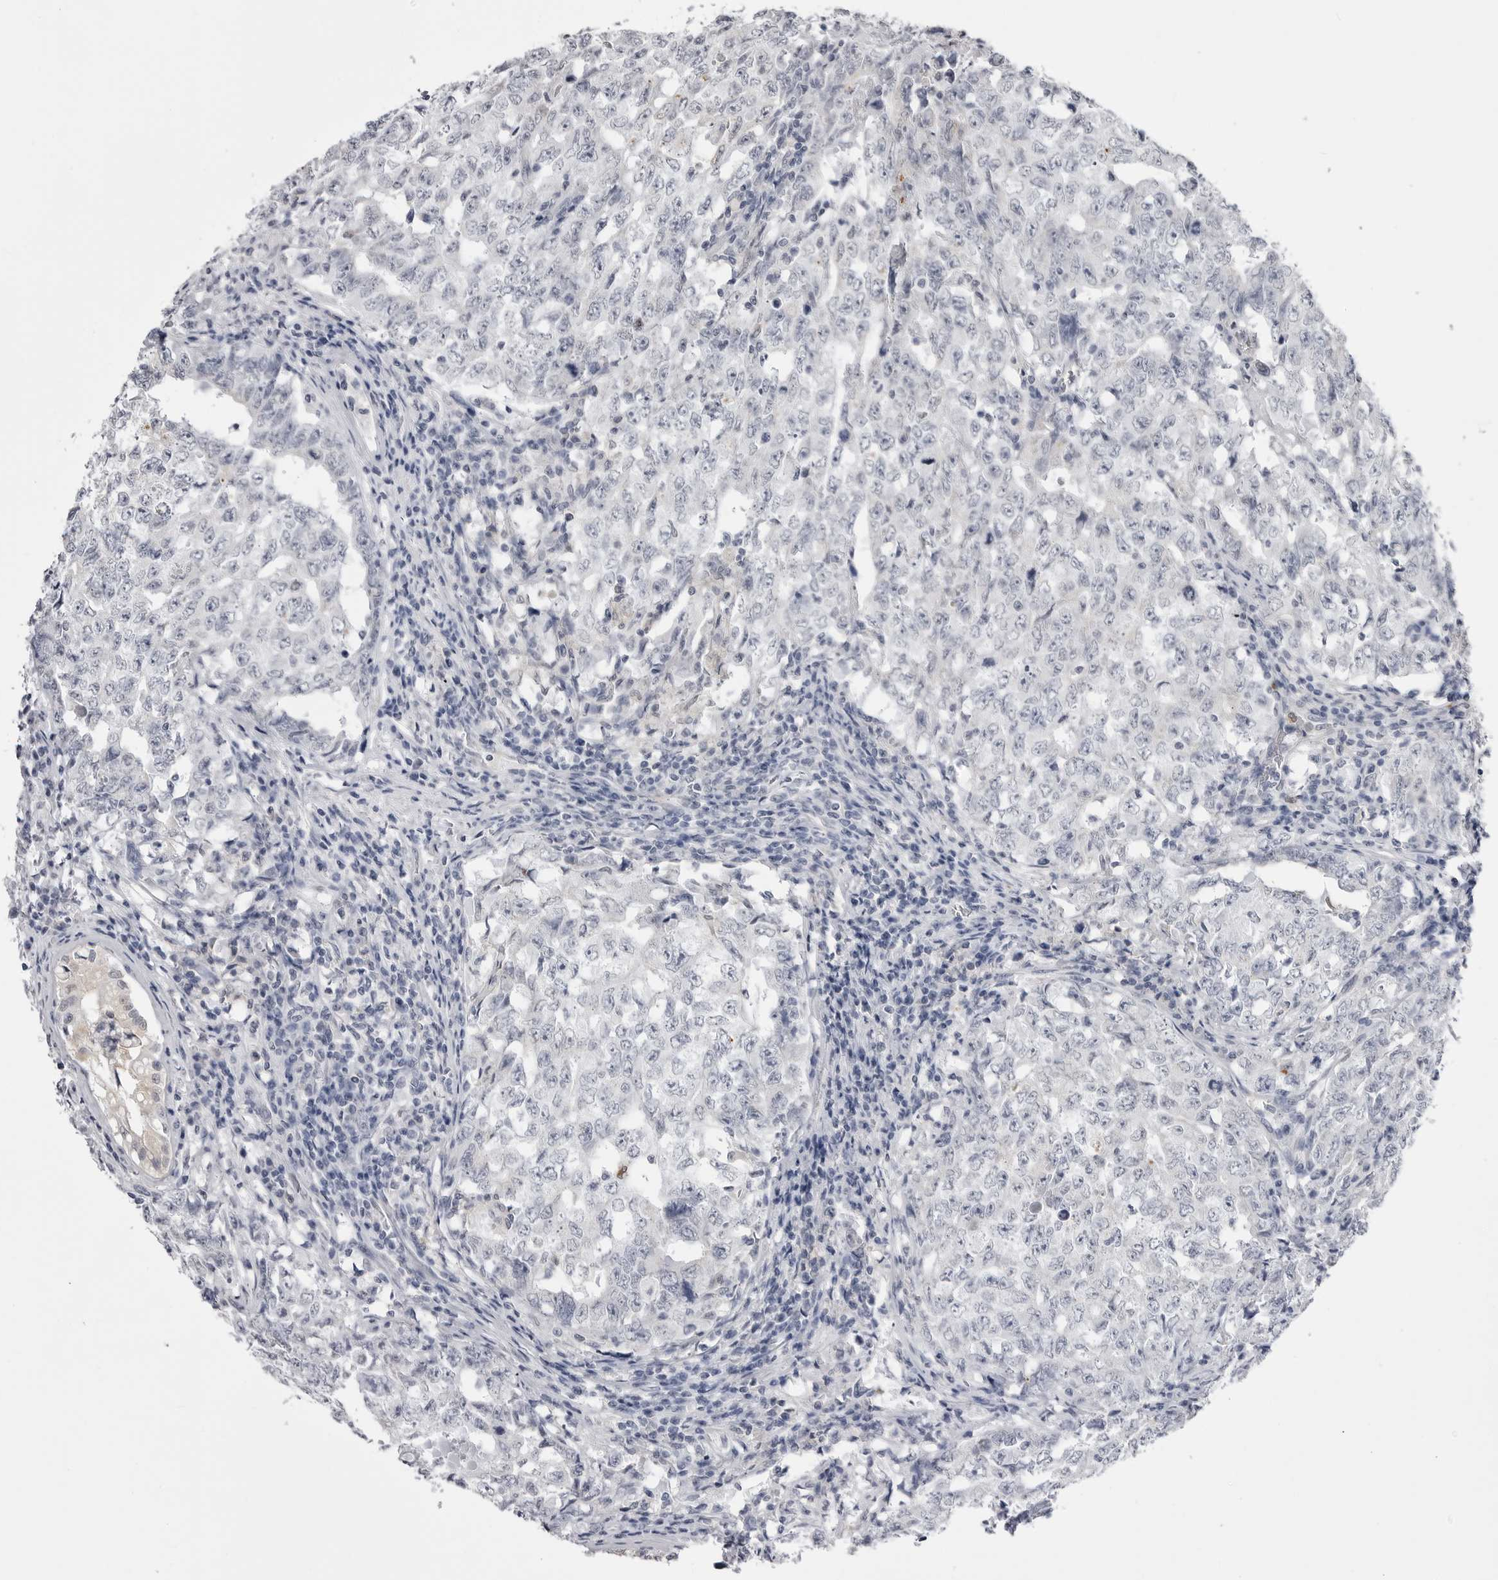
{"staining": {"intensity": "negative", "quantity": "none", "location": "none"}, "tissue": "testis cancer", "cell_type": "Tumor cells", "image_type": "cancer", "snomed": [{"axis": "morphology", "description": "Carcinoma, Embryonal, NOS"}, {"axis": "topography", "description": "Testis"}], "caption": "IHC image of neoplastic tissue: testis embryonal carcinoma stained with DAB shows no significant protein staining in tumor cells.", "gene": "STAP2", "patient": {"sex": "male", "age": 26}}